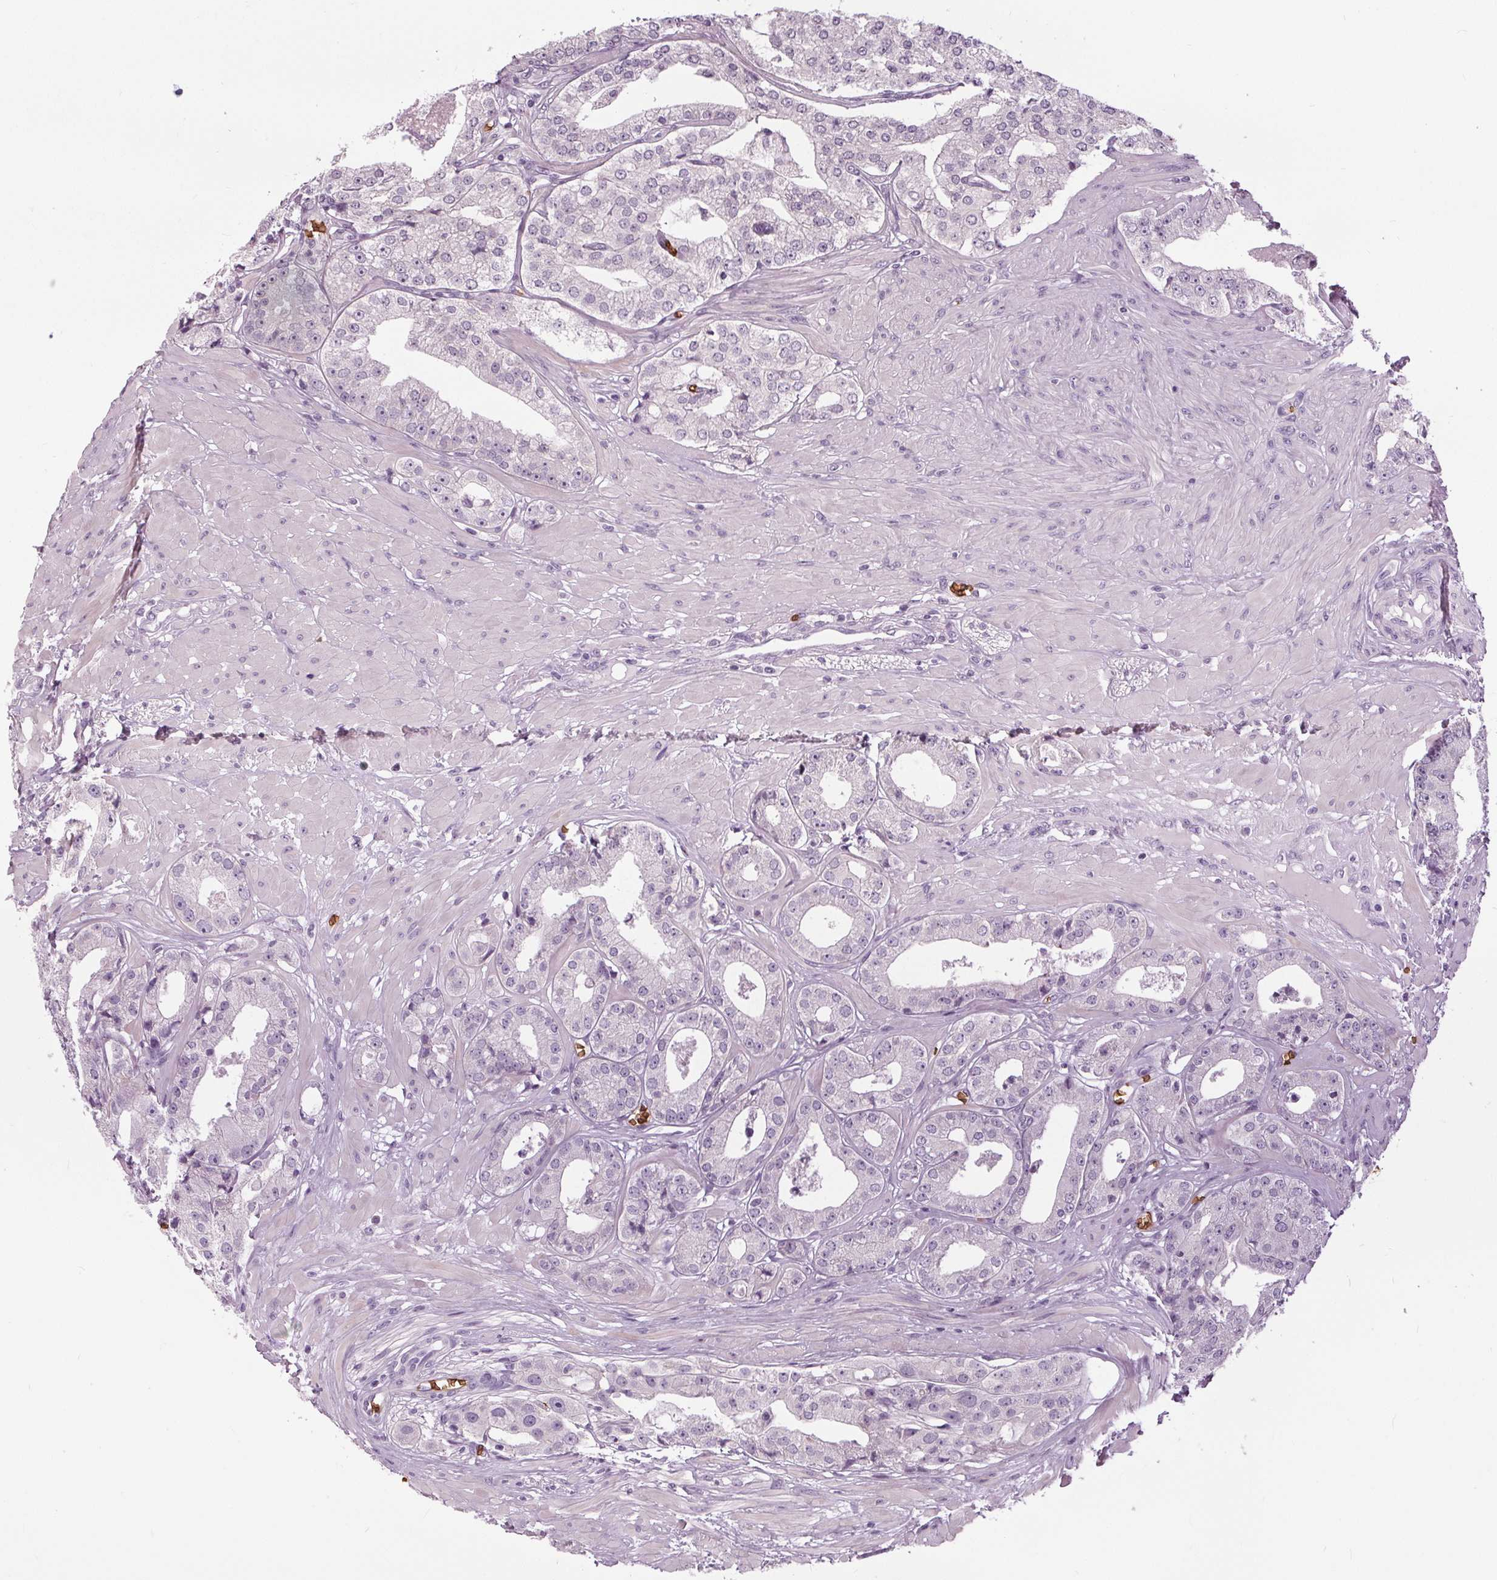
{"staining": {"intensity": "negative", "quantity": "none", "location": "none"}, "tissue": "prostate cancer", "cell_type": "Tumor cells", "image_type": "cancer", "snomed": [{"axis": "morphology", "description": "Adenocarcinoma, Low grade"}, {"axis": "topography", "description": "Prostate"}], "caption": "An image of prostate cancer (low-grade adenocarcinoma) stained for a protein exhibits no brown staining in tumor cells.", "gene": "SLC4A1", "patient": {"sex": "male", "age": 60}}